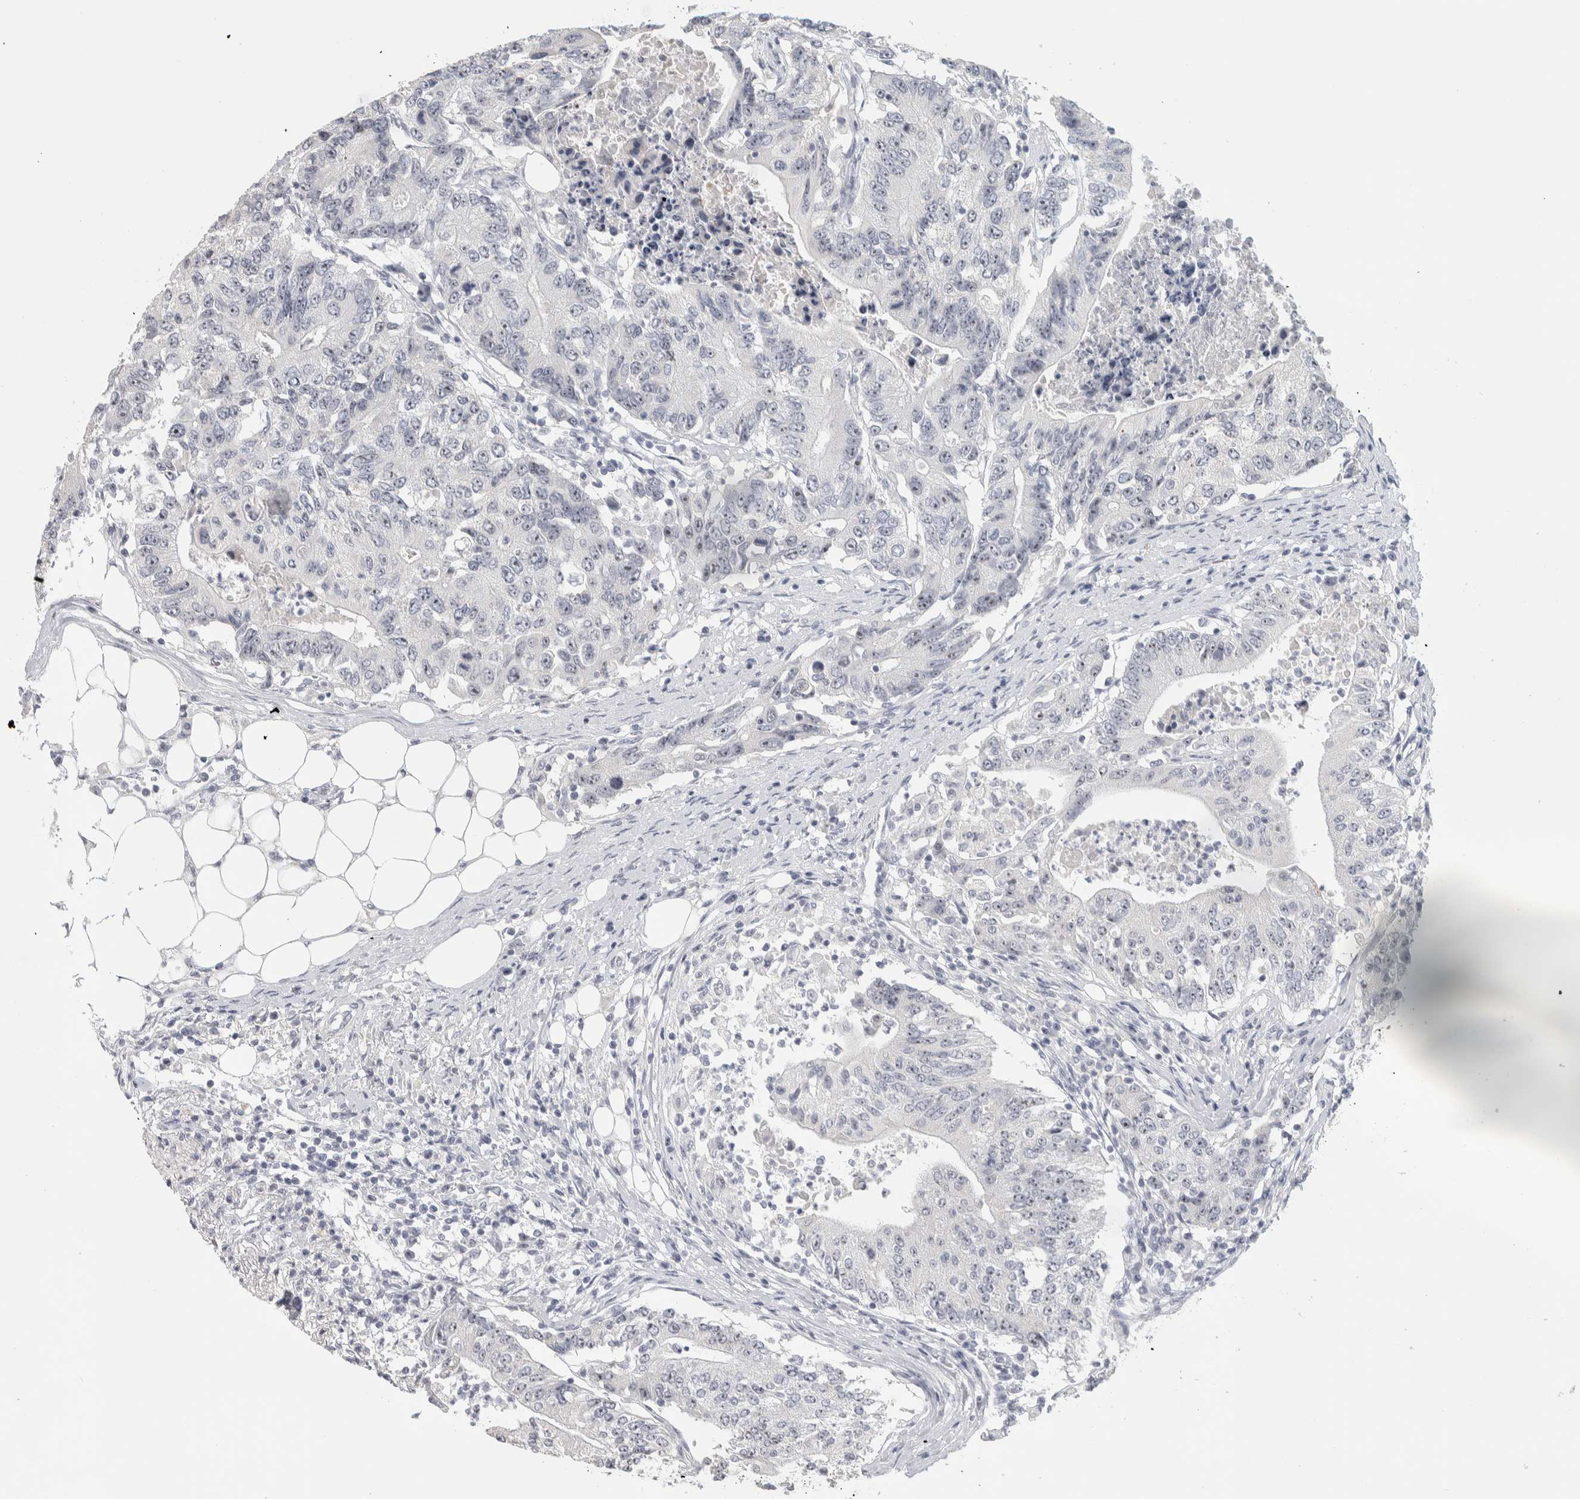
{"staining": {"intensity": "moderate", "quantity": "25%-75%", "location": "nuclear"}, "tissue": "colorectal cancer", "cell_type": "Tumor cells", "image_type": "cancer", "snomed": [{"axis": "morphology", "description": "Adenocarcinoma, NOS"}, {"axis": "topography", "description": "Colon"}], "caption": "High-magnification brightfield microscopy of adenocarcinoma (colorectal) stained with DAB (3,3'-diaminobenzidine) (brown) and counterstained with hematoxylin (blue). tumor cells exhibit moderate nuclear positivity is appreciated in about25%-75% of cells.", "gene": "DCXR", "patient": {"sex": "female", "age": 77}}